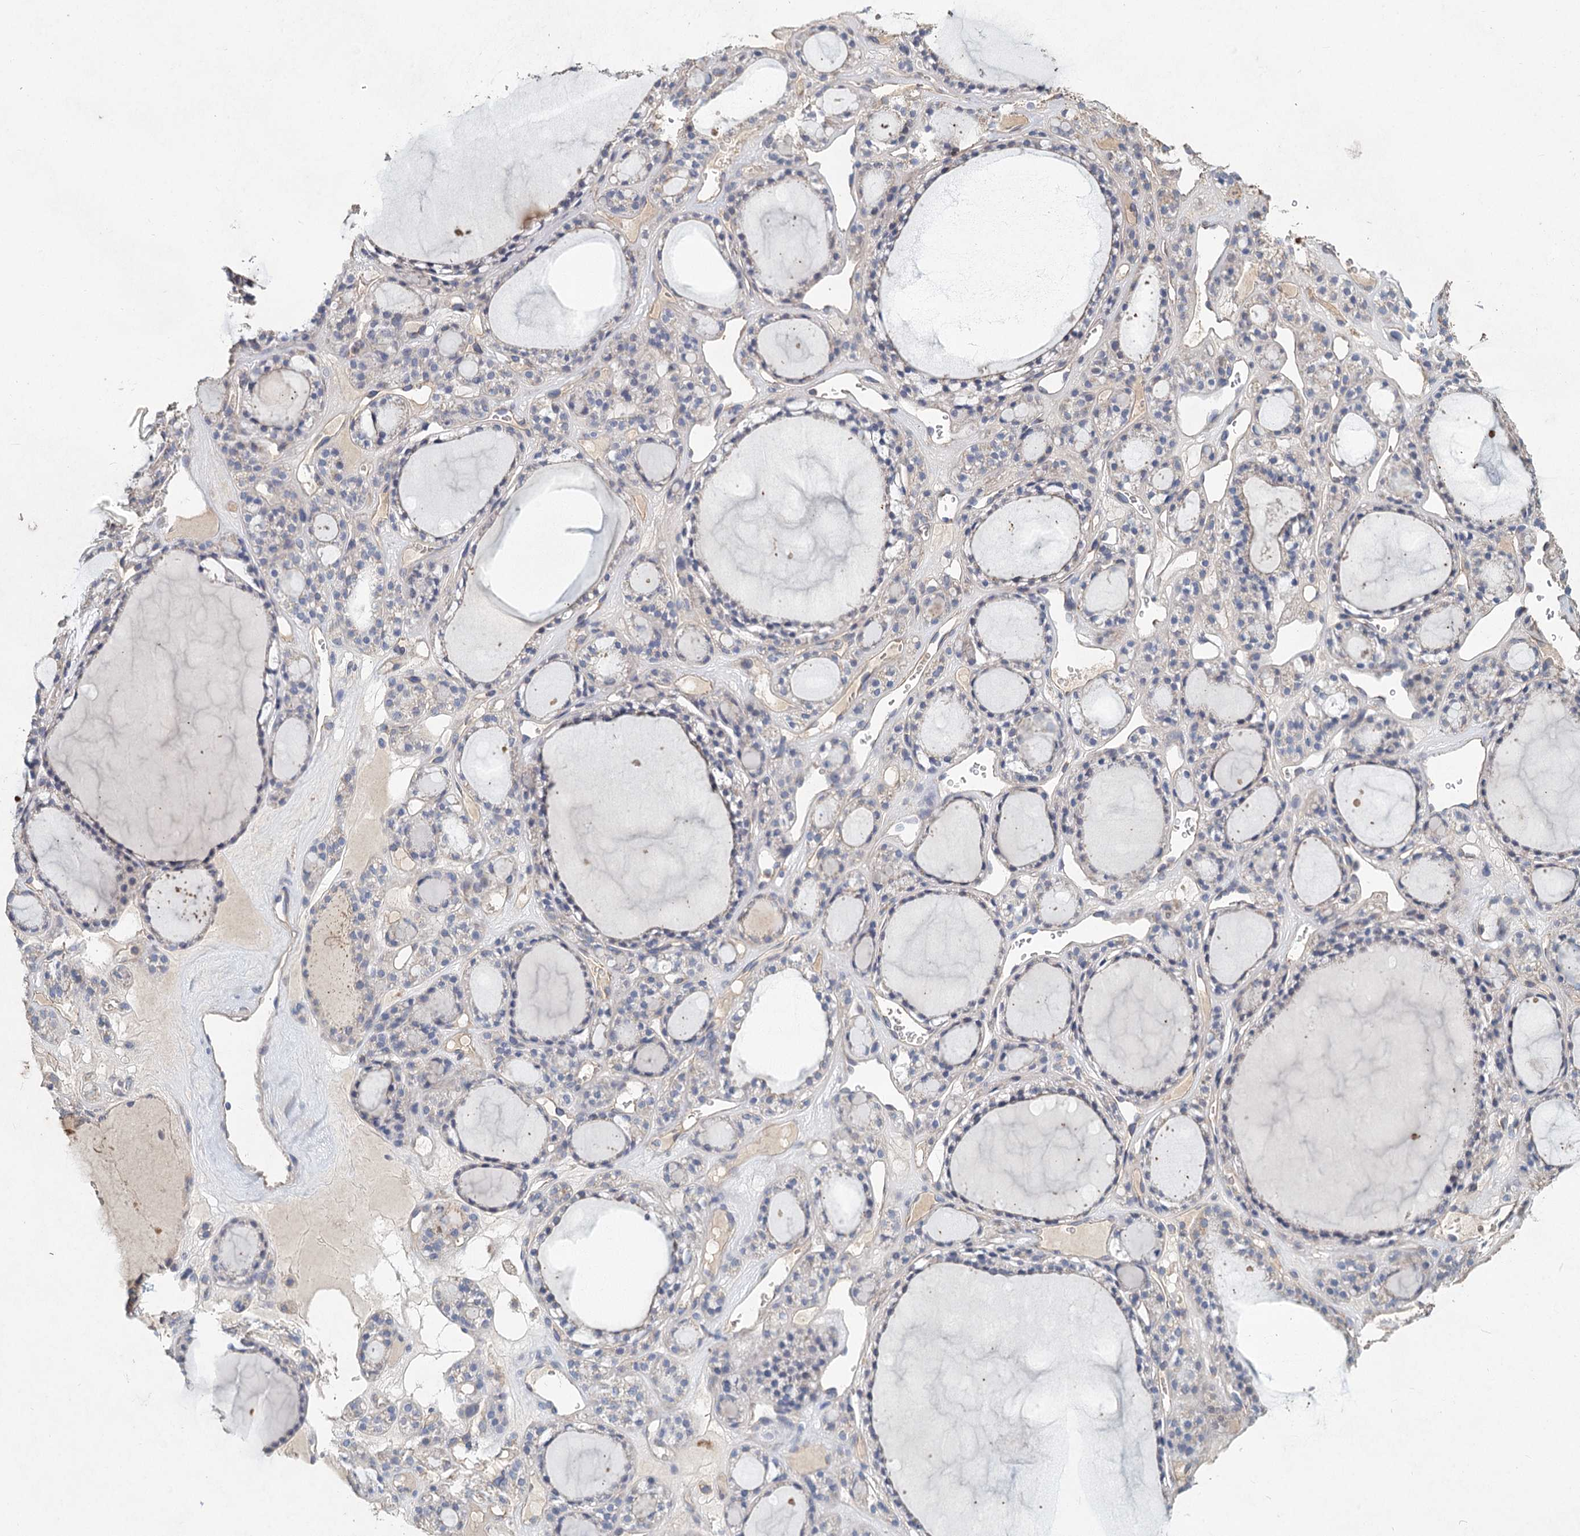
{"staining": {"intensity": "moderate", "quantity": "<25%", "location": "cytoplasmic/membranous"}, "tissue": "thyroid gland", "cell_type": "Glandular cells", "image_type": "normal", "snomed": [{"axis": "morphology", "description": "Normal tissue, NOS"}, {"axis": "topography", "description": "Thyroid gland"}], "caption": "Protein analysis of unremarkable thyroid gland exhibits moderate cytoplasmic/membranous staining in about <25% of glandular cells. (Stains: DAB in brown, nuclei in blue, Microscopy: brightfield microscopy at high magnification).", "gene": "HES2", "patient": {"sex": "female", "age": 28}}